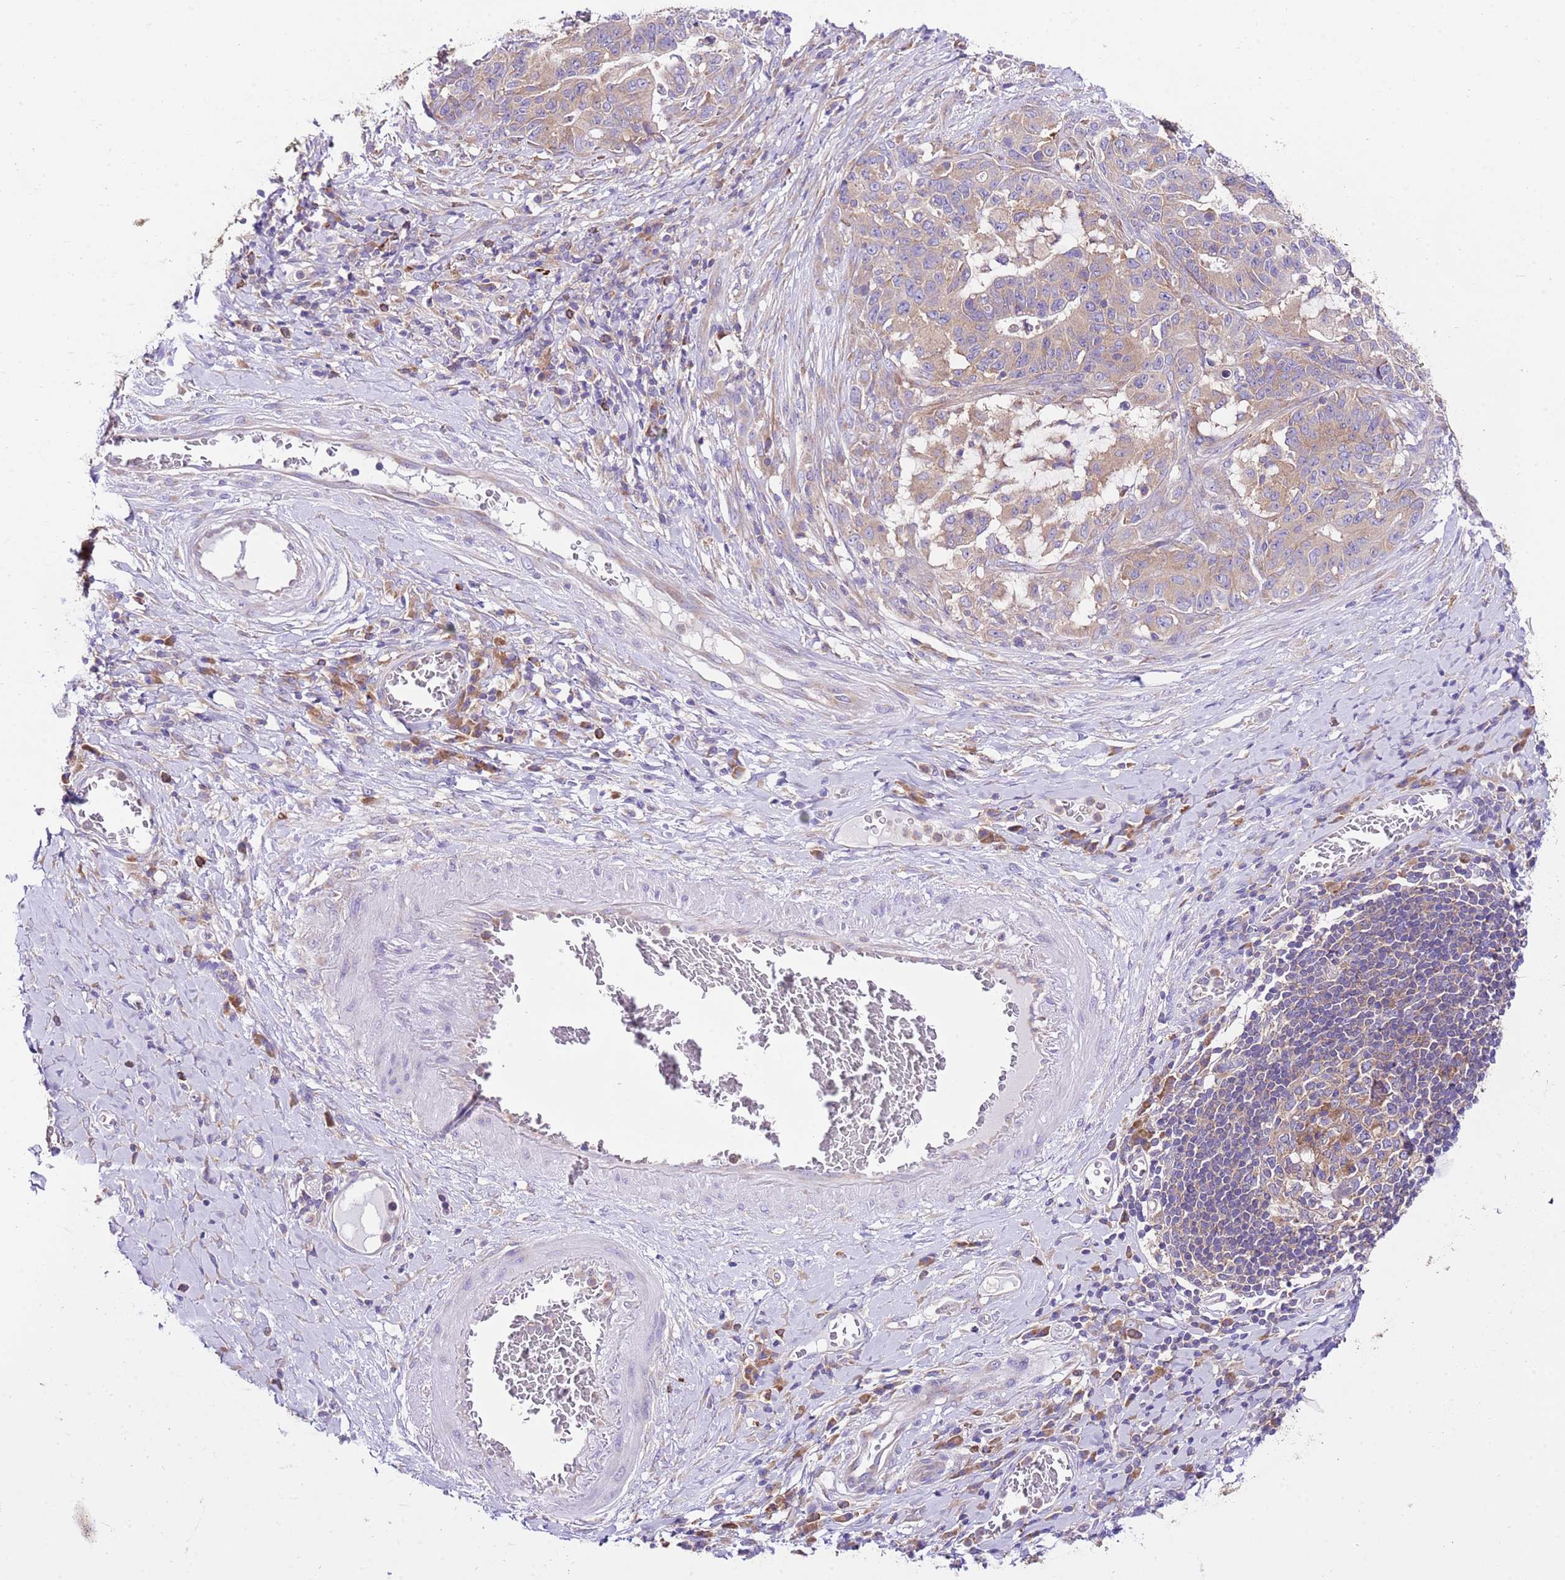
{"staining": {"intensity": "moderate", "quantity": ">75%", "location": "cytoplasmic/membranous"}, "tissue": "stomach cancer", "cell_type": "Tumor cells", "image_type": "cancer", "snomed": [{"axis": "morphology", "description": "Normal tissue, NOS"}, {"axis": "morphology", "description": "Adenocarcinoma, NOS"}, {"axis": "topography", "description": "Stomach"}], "caption": "DAB immunohistochemical staining of adenocarcinoma (stomach) reveals moderate cytoplasmic/membranous protein expression in approximately >75% of tumor cells.", "gene": "RPS10", "patient": {"sex": "female", "age": 64}}